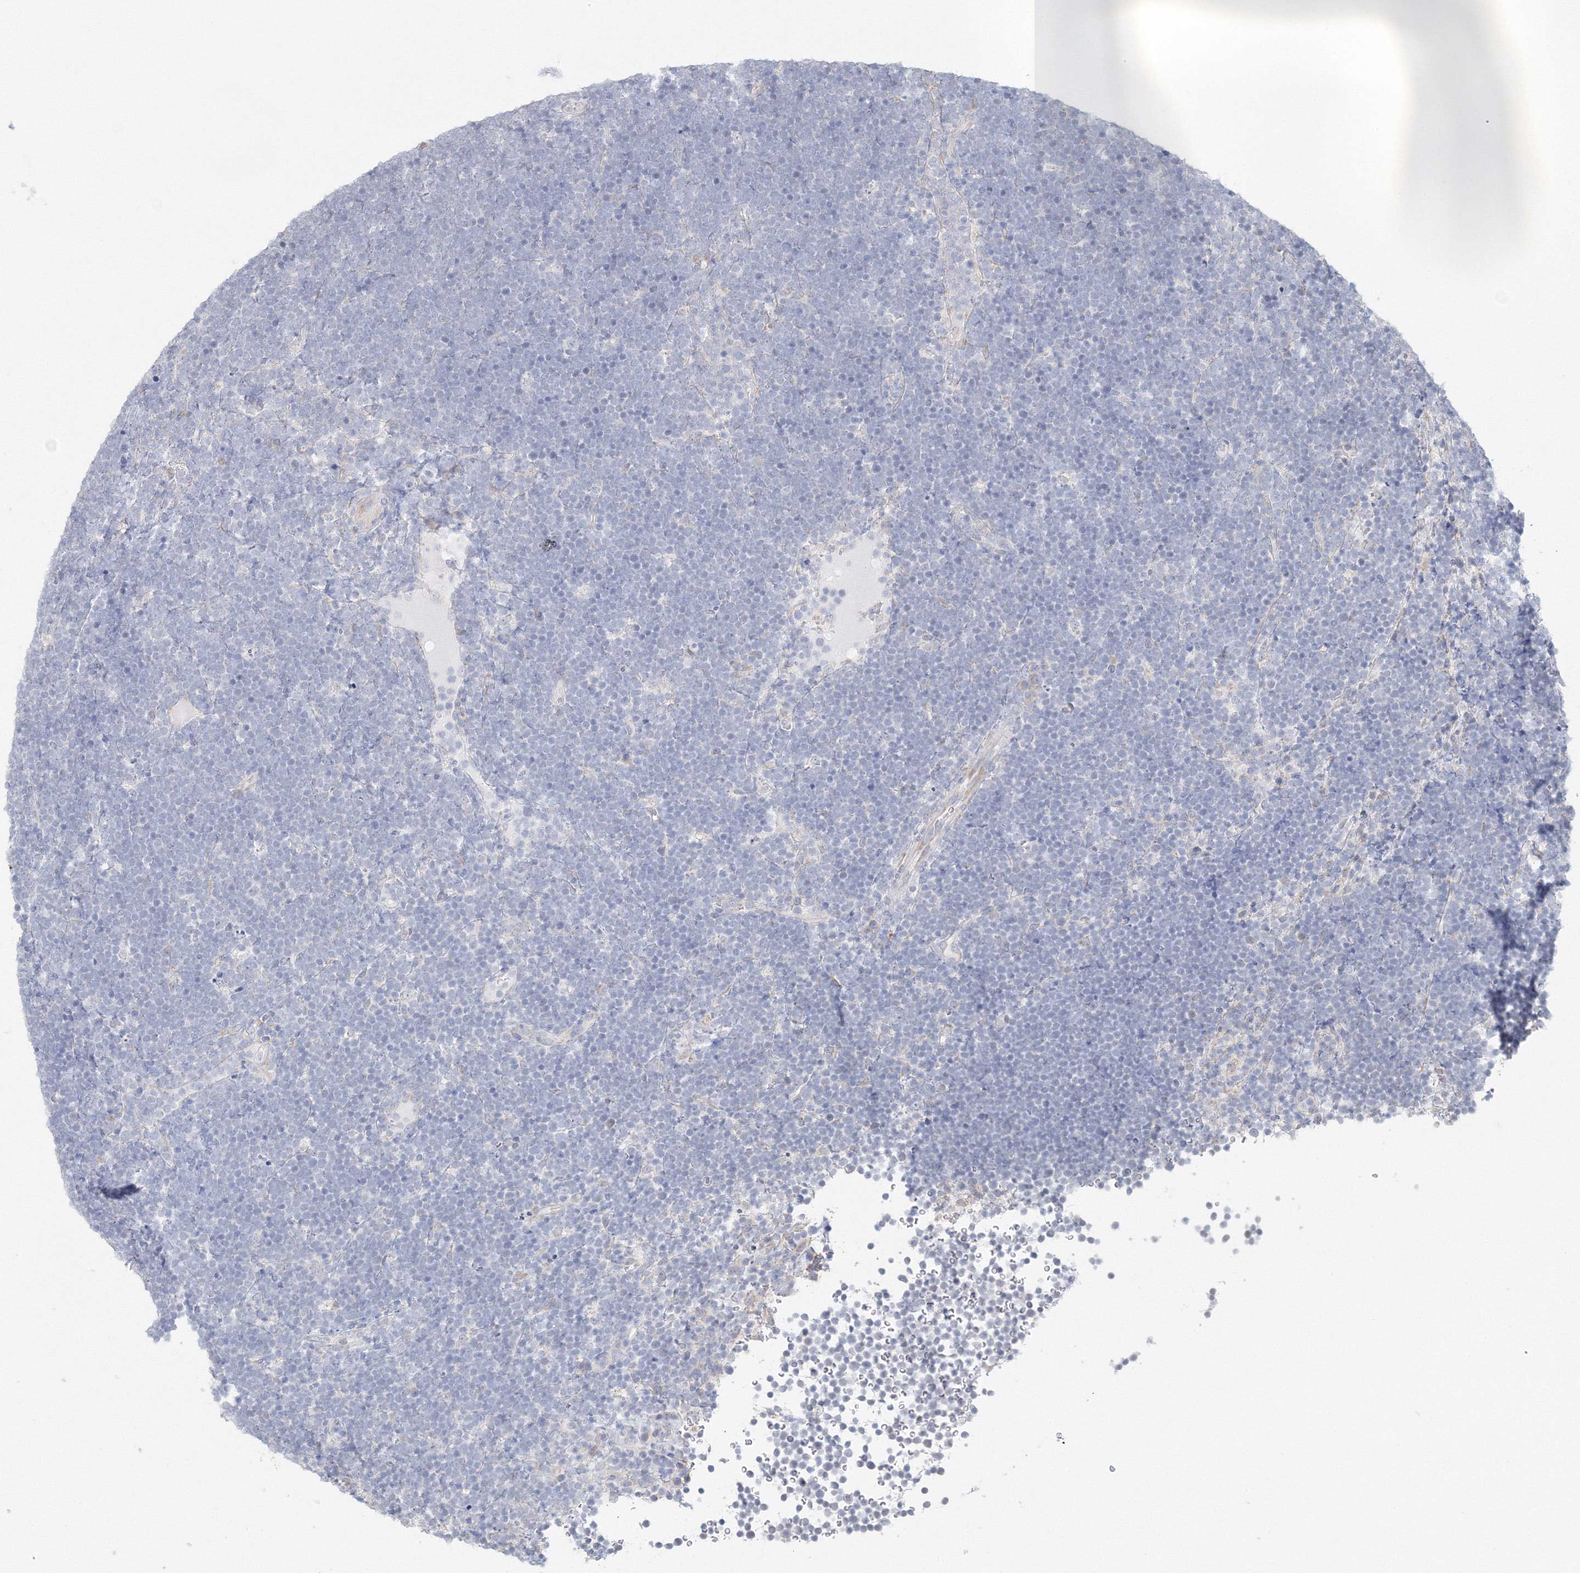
{"staining": {"intensity": "negative", "quantity": "none", "location": "none"}, "tissue": "lymphoma", "cell_type": "Tumor cells", "image_type": "cancer", "snomed": [{"axis": "morphology", "description": "Malignant lymphoma, non-Hodgkin's type, High grade"}, {"axis": "topography", "description": "Lymph node"}], "caption": "Immunohistochemical staining of human lymphoma displays no significant positivity in tumor cells.", "gene": "DHRS12", "patient": {"sex": "male", "age": 13}}